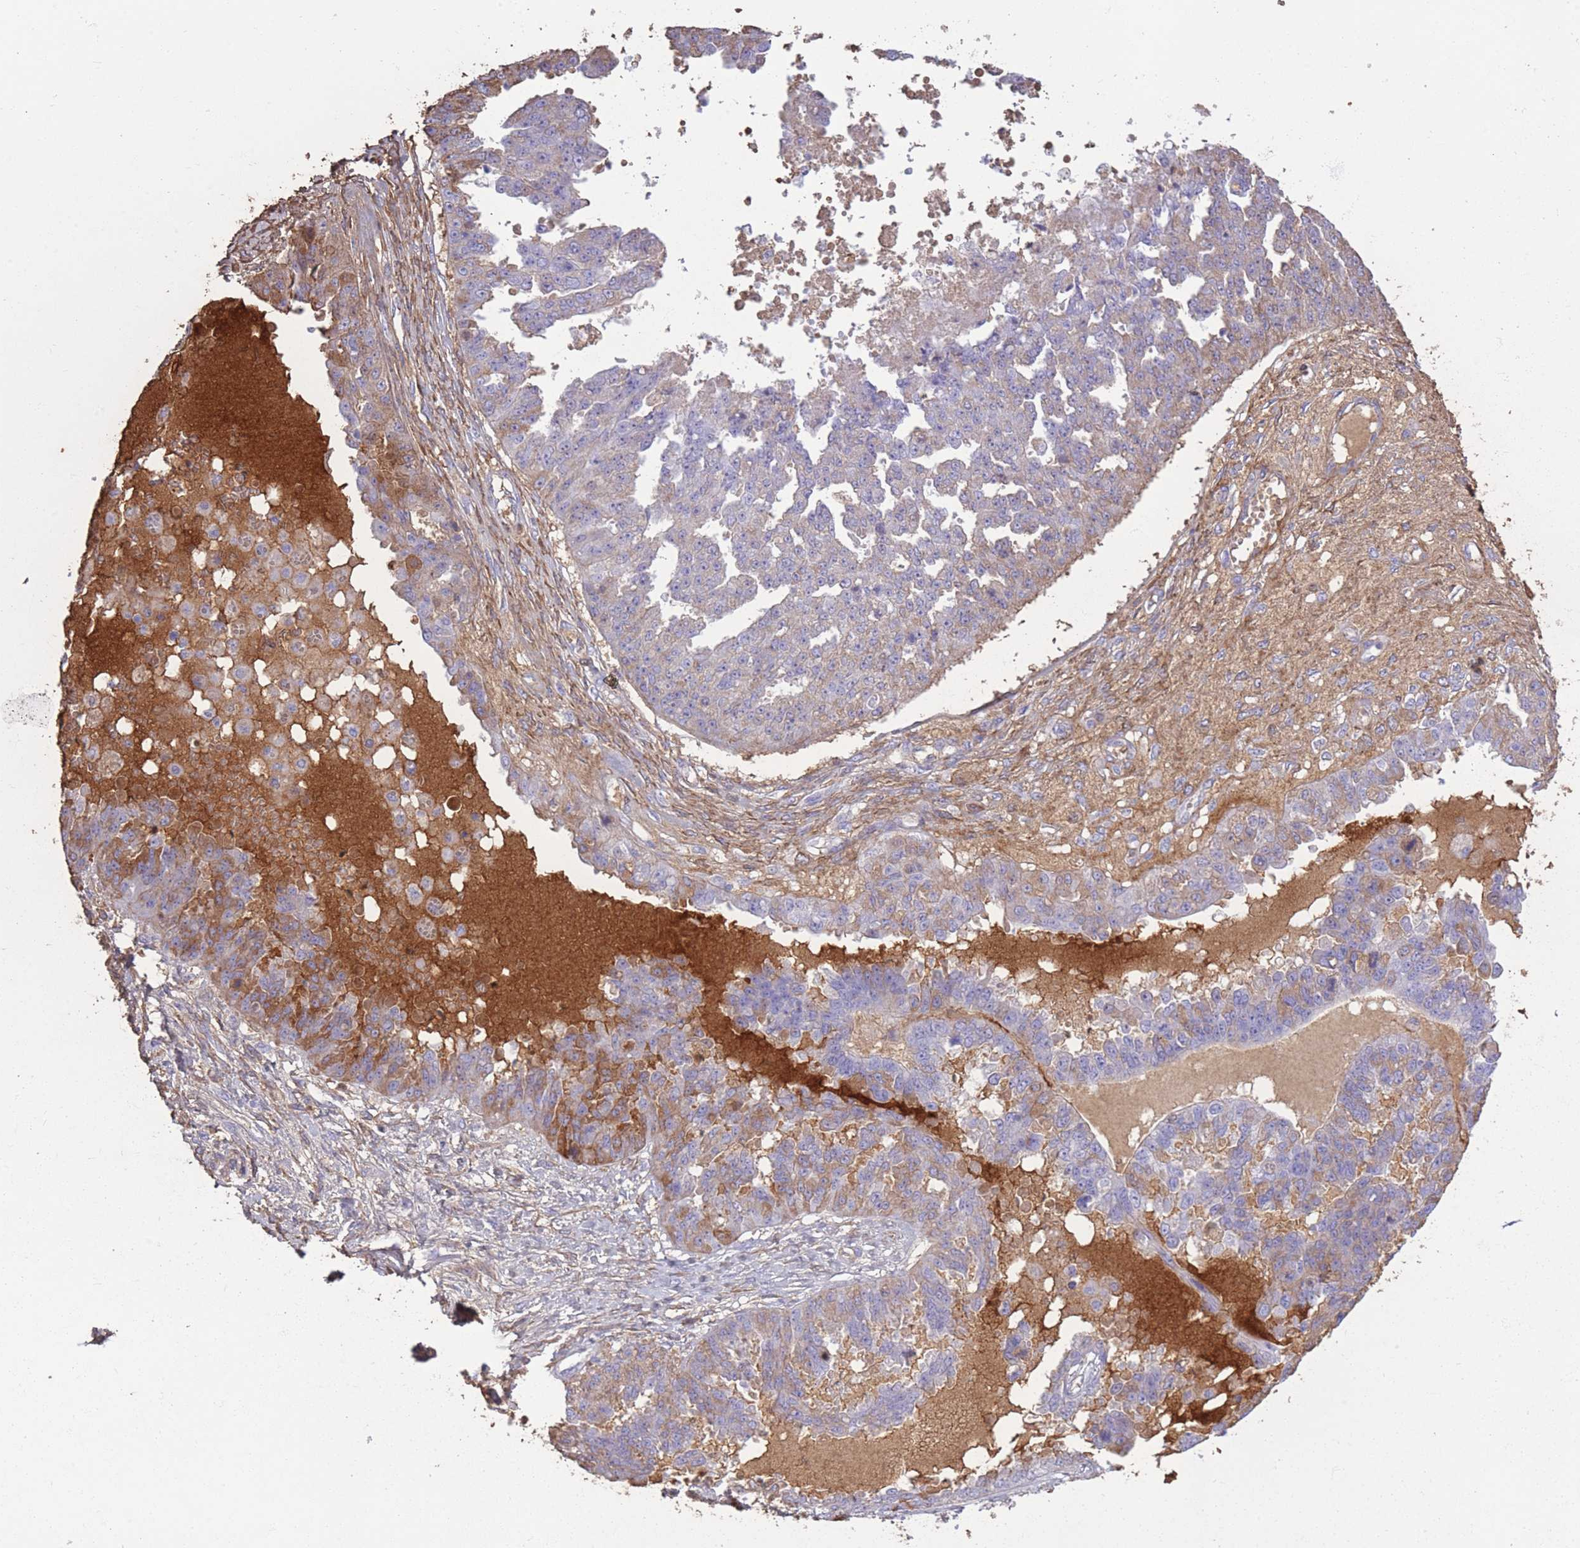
{"staining": {"intensity": "moderate", "quantity": "<25%", "location": "cytoplasmic/membranous"}, "tissue": "ovarian cancer", "cell_type": "Tumor cells", "image_type": "cancer", "snomed": [{"axis": "morphology", "description": "Cystadenocarcinoma, serous, NOS"}, {"axis": "topography", "description": "Ovary"}], "caption": "Tumor cells demonstrate low levels of moderate cytoplasmic/membranous positivity in about <25% of cells in ovarian cancer.", "gene": "AP3S2", "patient": {"sex": "female", "age": 58}}